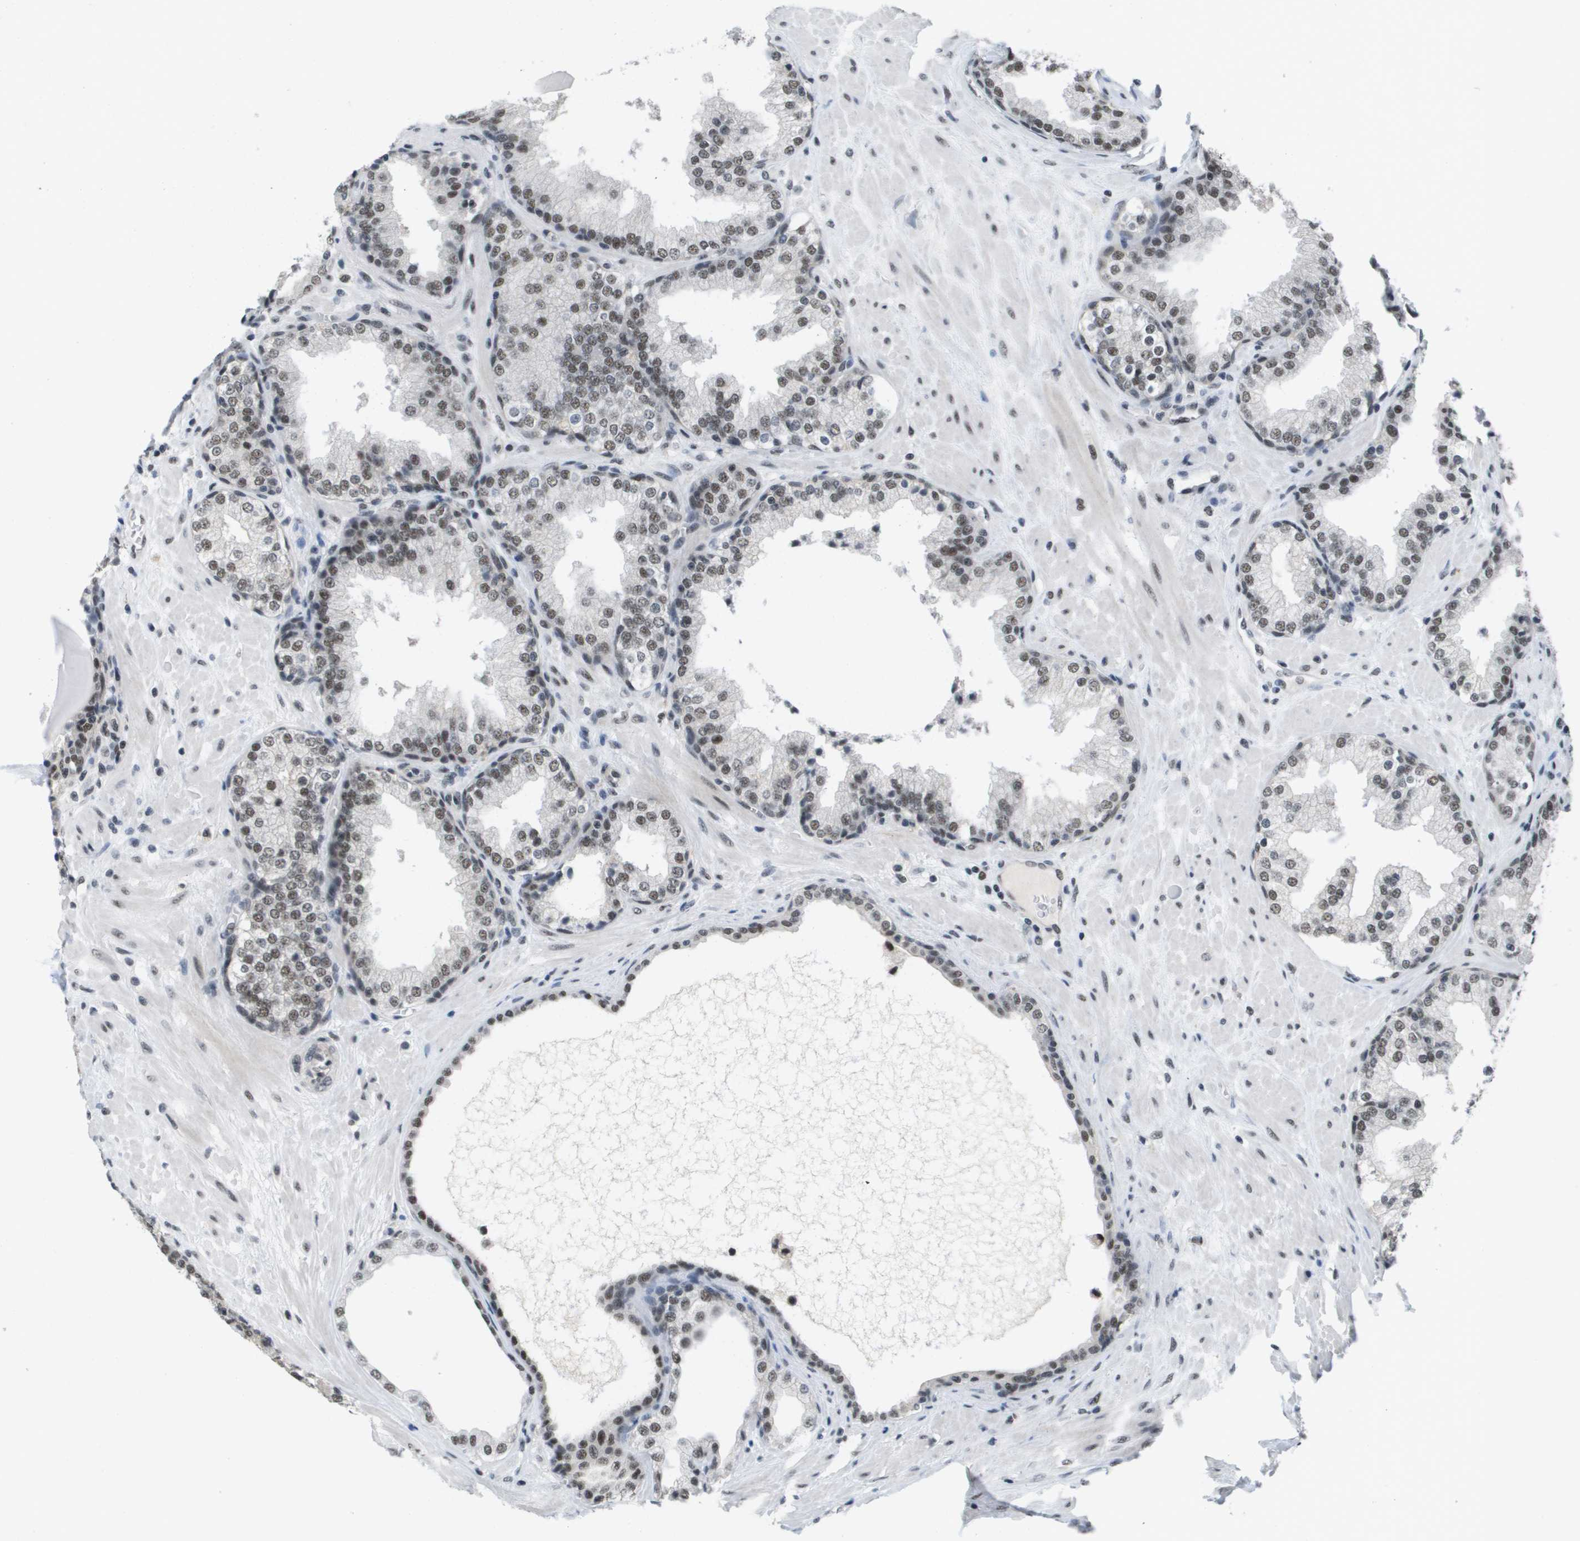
{"staining": {"intensity": "moderate", "quantity": ">75%", "location": "nuclear"}, "tissue": "prostate", "cell_type": "Glandular cells", "image_type": "normal", "snomed": [{"axis": "morphology", "description": "Normal tissue, NOS"}, {"axis": "topography", "description": "Prostate"}], "caption": "IHC (DAB) staining of benign prostate demonstrates moderate nuclear protein positivity in about >75% of glandular cells. (DAB = brown stain, brightfield microscopy at high magnification).", "gene": "ISY1", "patient": {"sex": "male", "age": 51}}